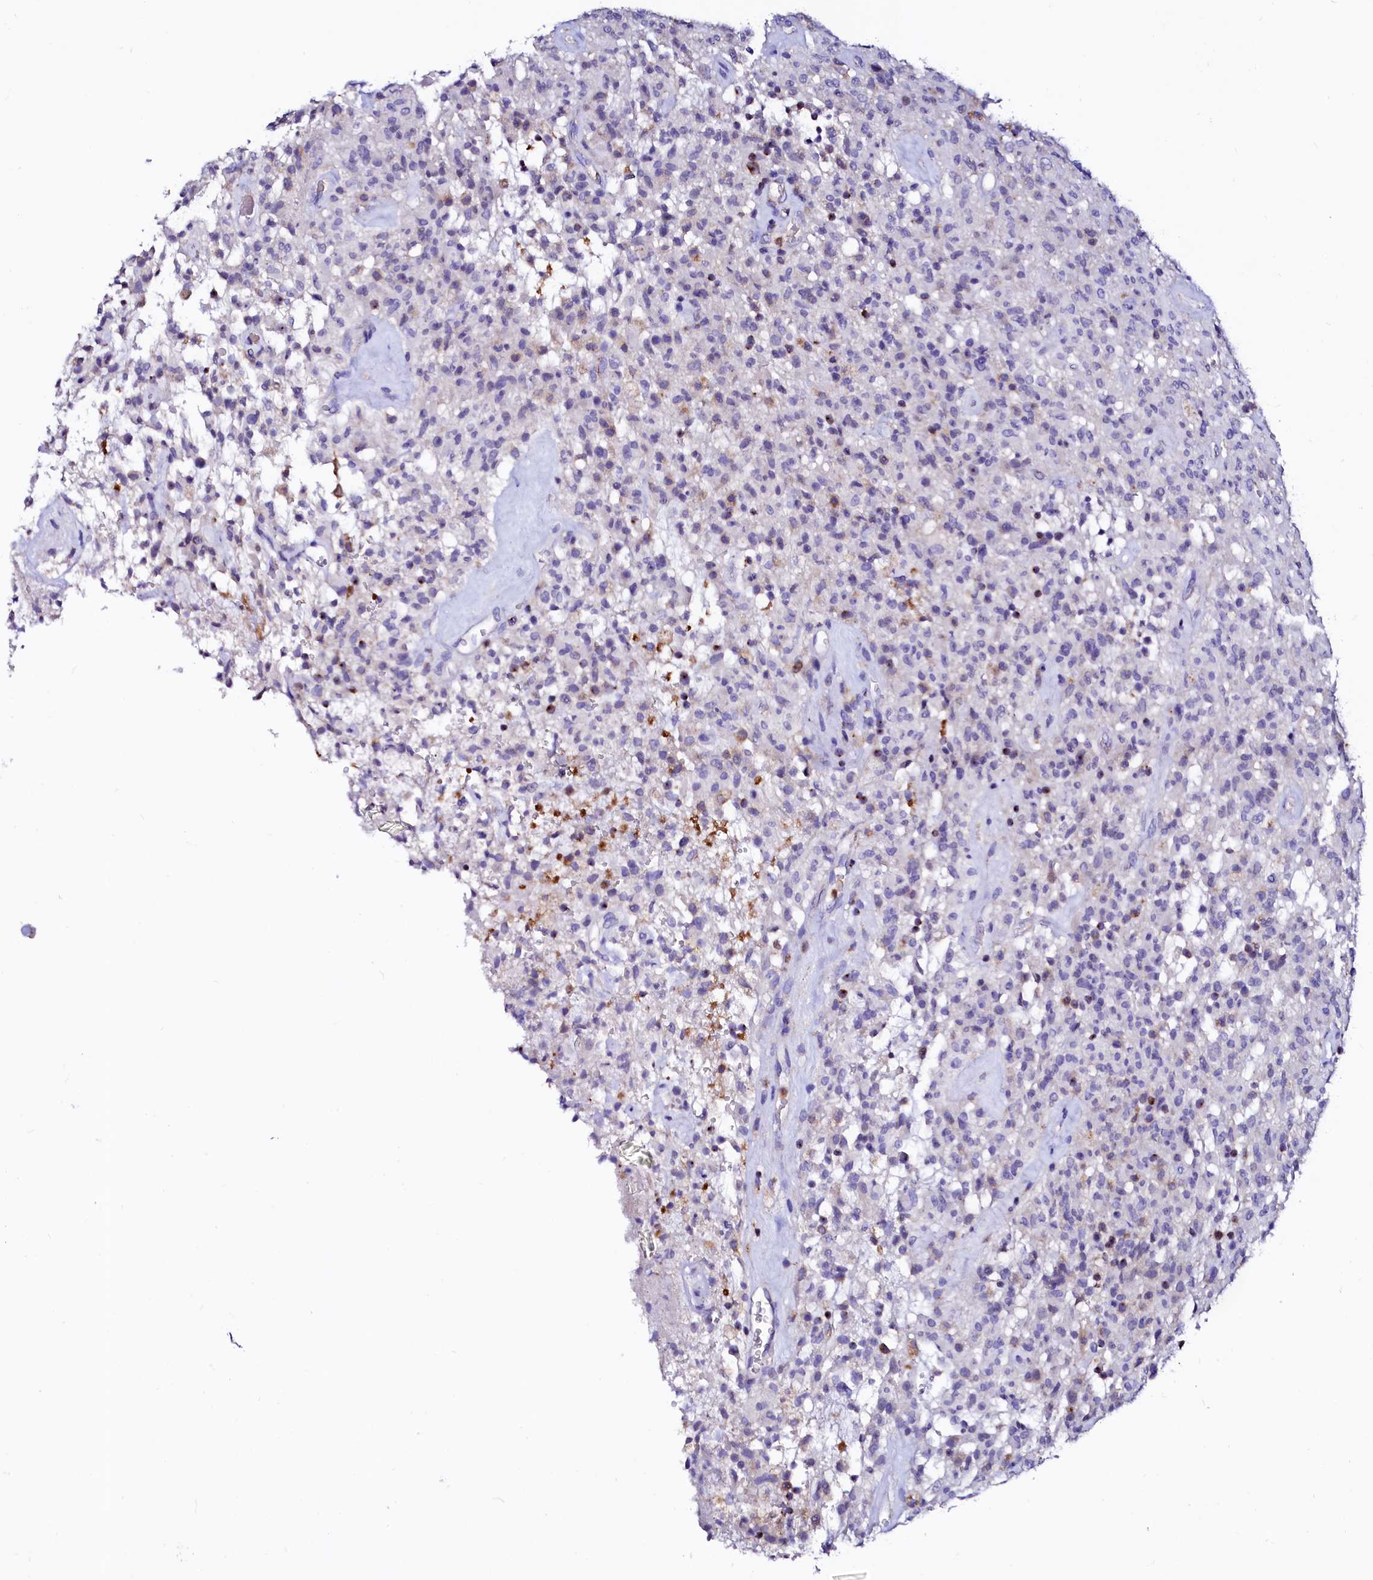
{"staining": {"intensity": "negative", "quantity": "none", "location": "none"}, "tissue": "glioma", "cell_type": "Tumor cells", "image_type": "cancer", "snomed": [{"axis": "morphology", "description": "Glioma, malignant, High grade"}, {"axis": "topography", "description": "Brain"}], "caption": "There is no significant staining in tumor cells of malignant glioma (high-grade).", "gene": "RAB27A", "patient": {"sex": "female", "age": 57}}